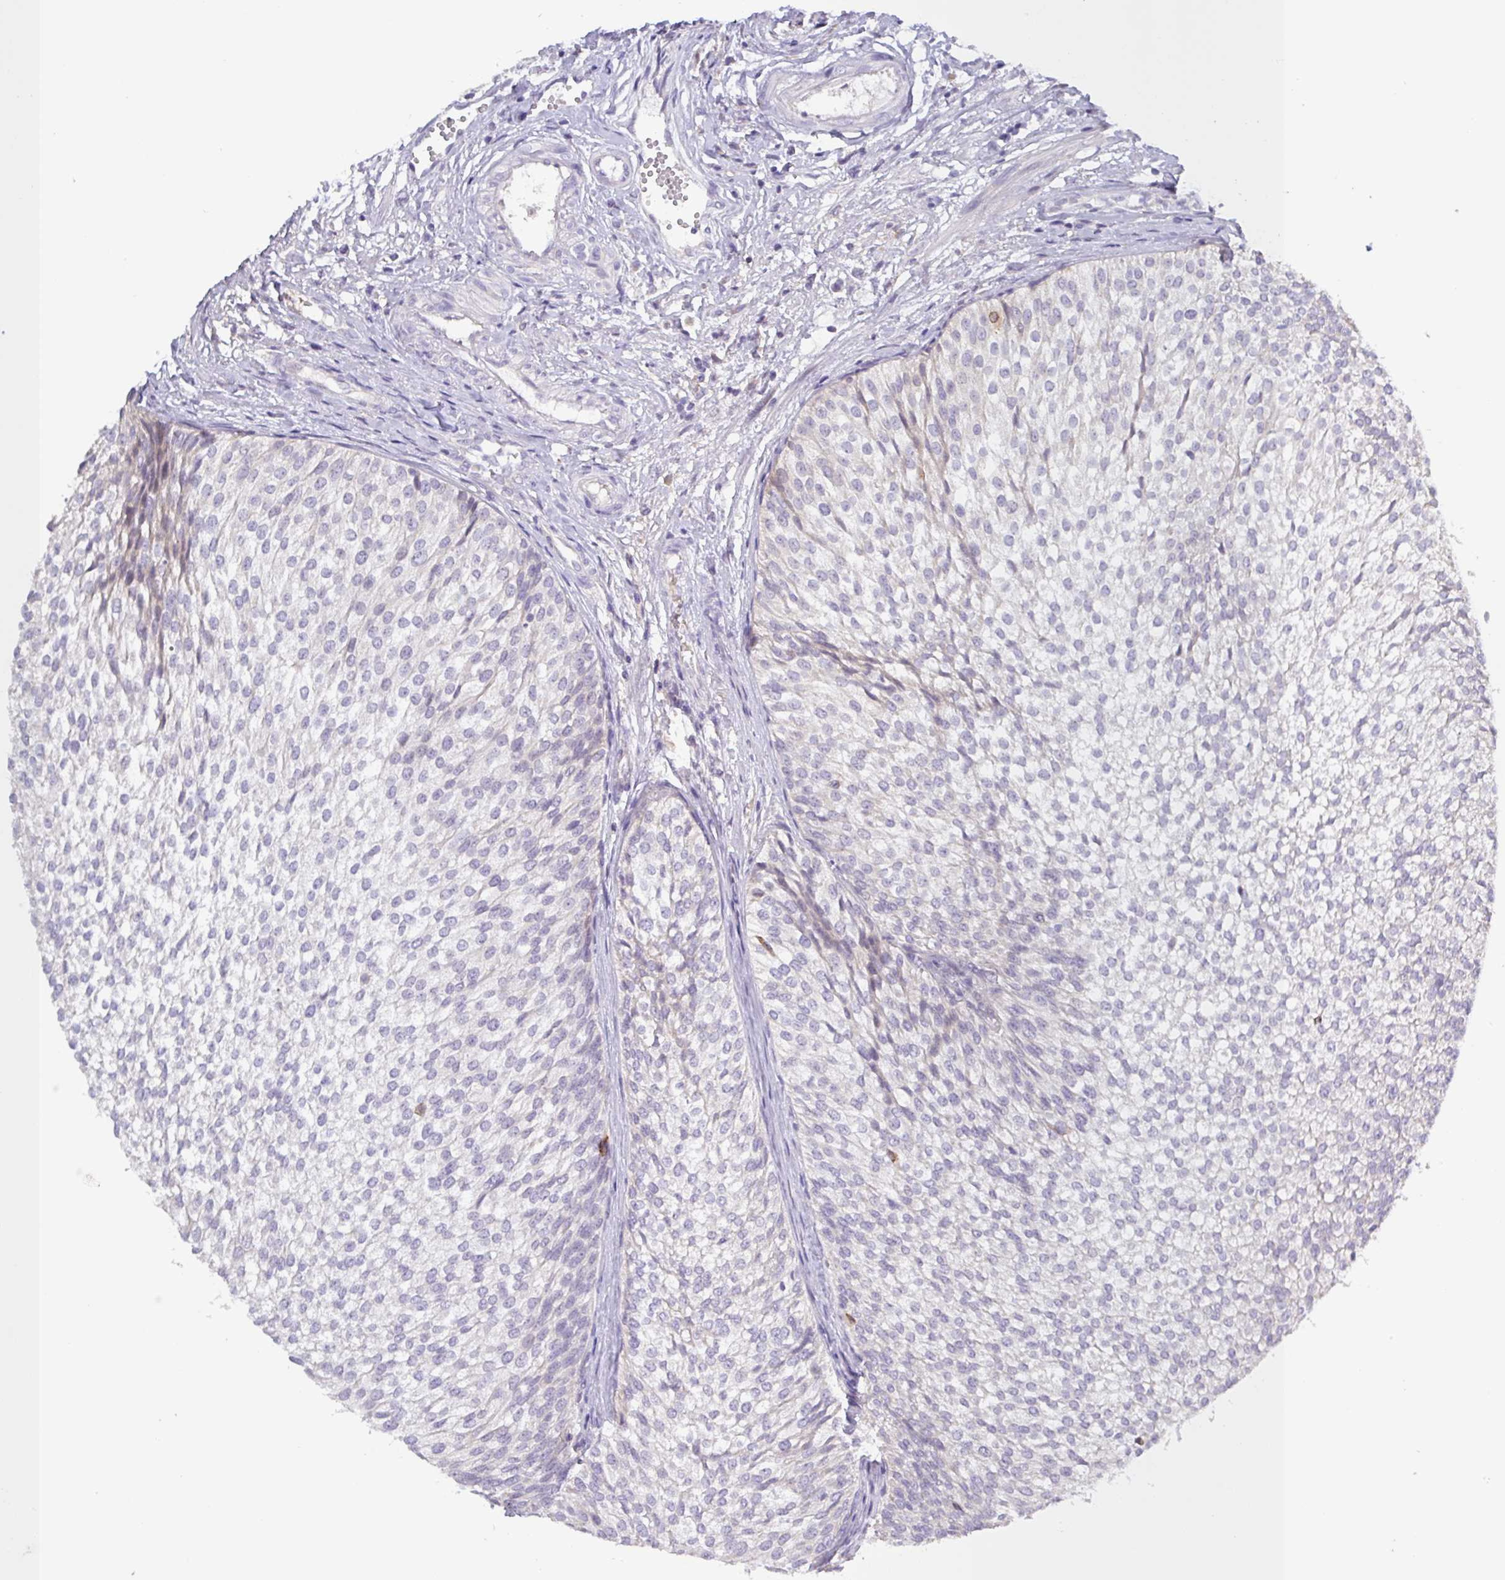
{"staining": {"intensity": "negative", "quantity": "none", "location": "none"}, "tissue": "urothelial cancer", "cell_type": "Tumor cells", "image_type": "cancer", "snomed": [{"axis": "morphology", "description": "Urothelial carcinoma, Low grade"}, {"axis": "topography", "description": "Urinary bladder"}], "caption": "This photomicrograph is of urothelial cancer stained with immunohistochemistry to label a protein in brown with the nuclei are counter-stained blue. There is no expression in tumor cells.", "gene": "SFTPB", "patient": {"sex": "male", "age": 91}}